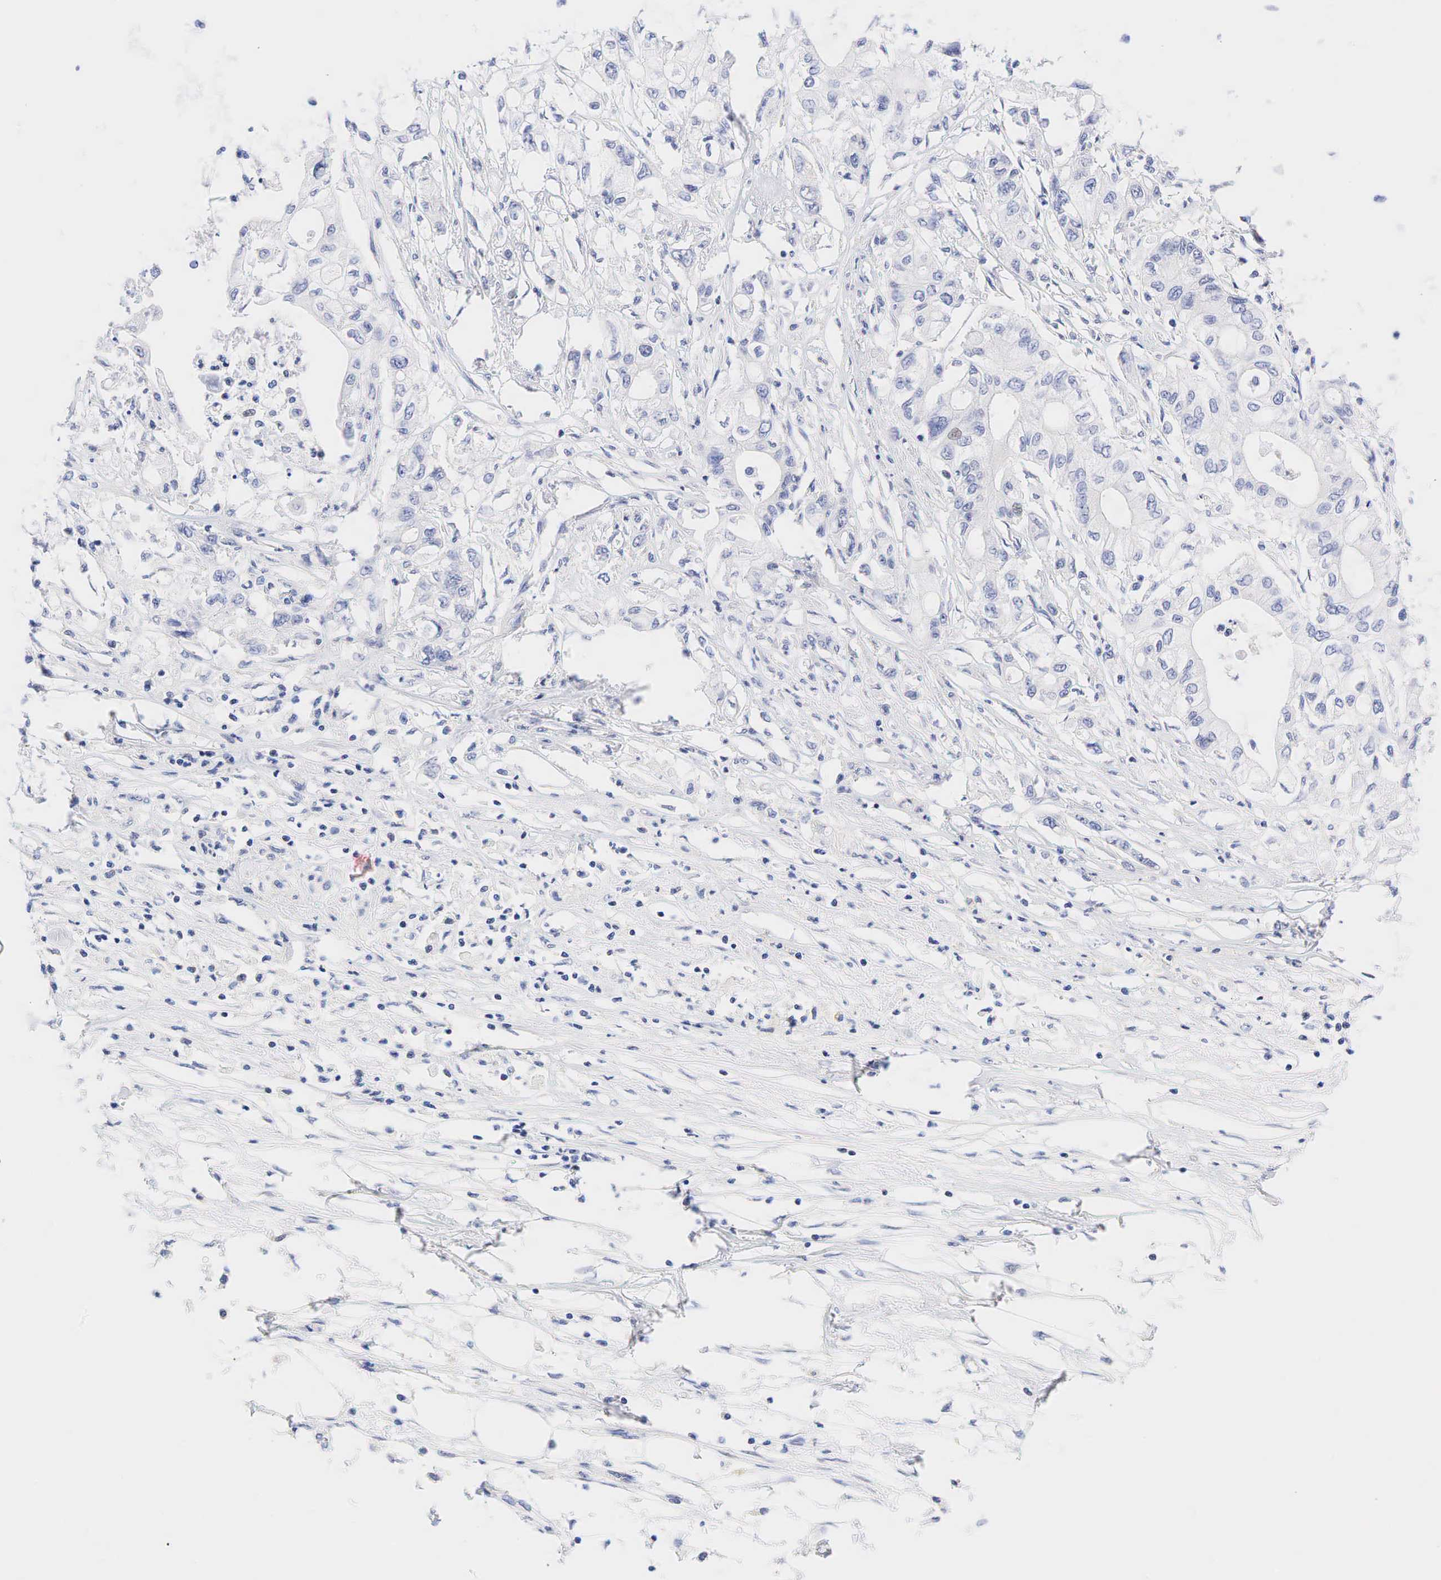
{"staining": {"intensity": "negative", "quantity": "none", "location": "none"}, "tissue": "pancreatic cancer", "cell_type": "Tumor cells", "image_type": "cancer", "snomed": [{"axis": "morphology", "description": "Adenocarcinoma, NOS"}, {"axis": "topography", "description": "Pancreas"}], "caption": "Pancreatic cancer (adenocarcinoma) stained for a protein using immunohistochemistry (IHC) reveals no positivity tumor cells.", "gene": "AR", "patient": {"sex": "male", "age": 79}}